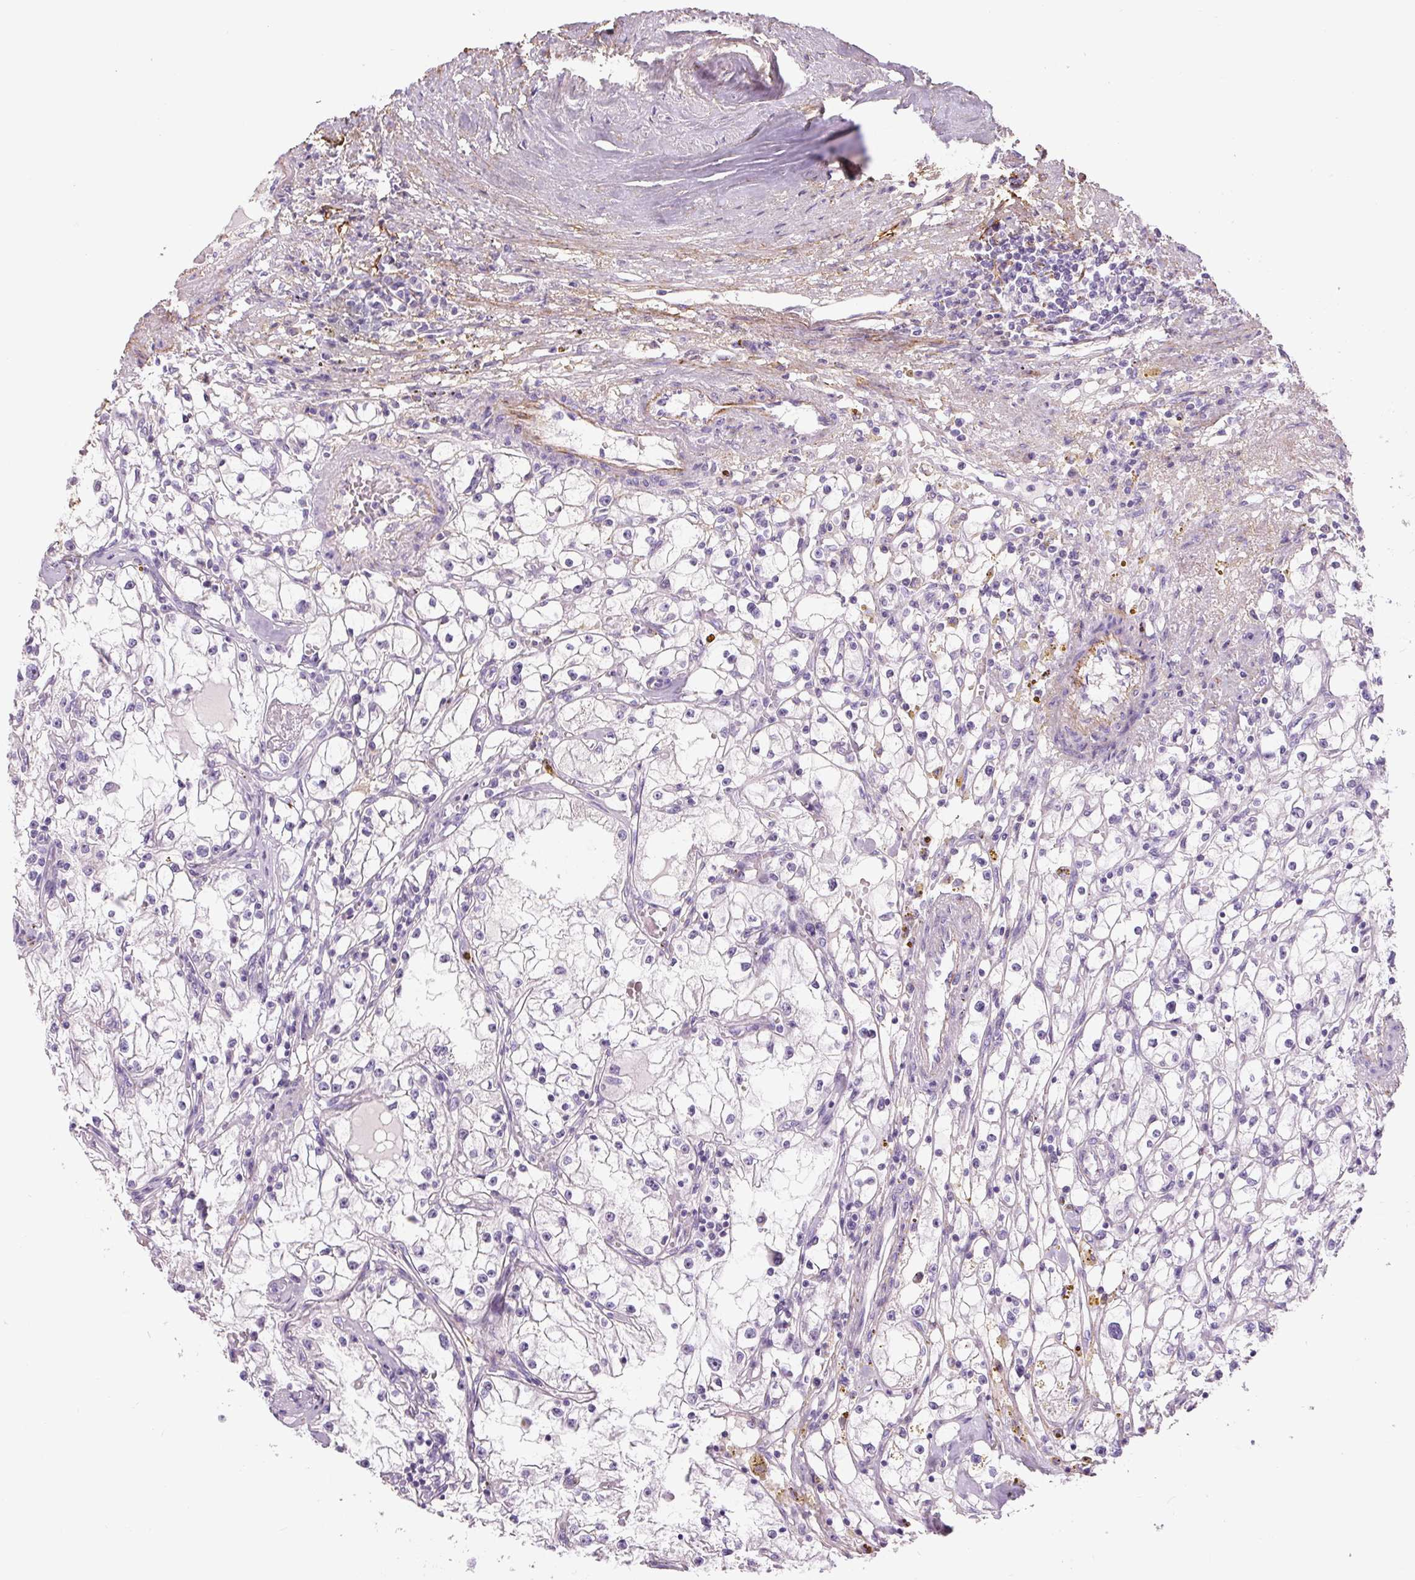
{"staining": {"intensity": "negative", "quantity": "none", "location": "none"}, "tissue": "renal cancer", "cell_type": "Tumor cells", "image_type": "cancer", "snomed": [{"axis": "morphology", "description": "Adenocarcinoma, NOS"}, {"axis": "topography", "description": "Kidney"}], "caption": "Renal cancer (adenocarcinoma) was stained to show a protein in brown. There is no significant staining in tumor cells. (Stains: DAB IHC with hematoxylin counter stain, Microscopy: brightfield microscopy at high magnification).", "gene": "FBN1", "patient": {"sex": "male", "age": 56}}